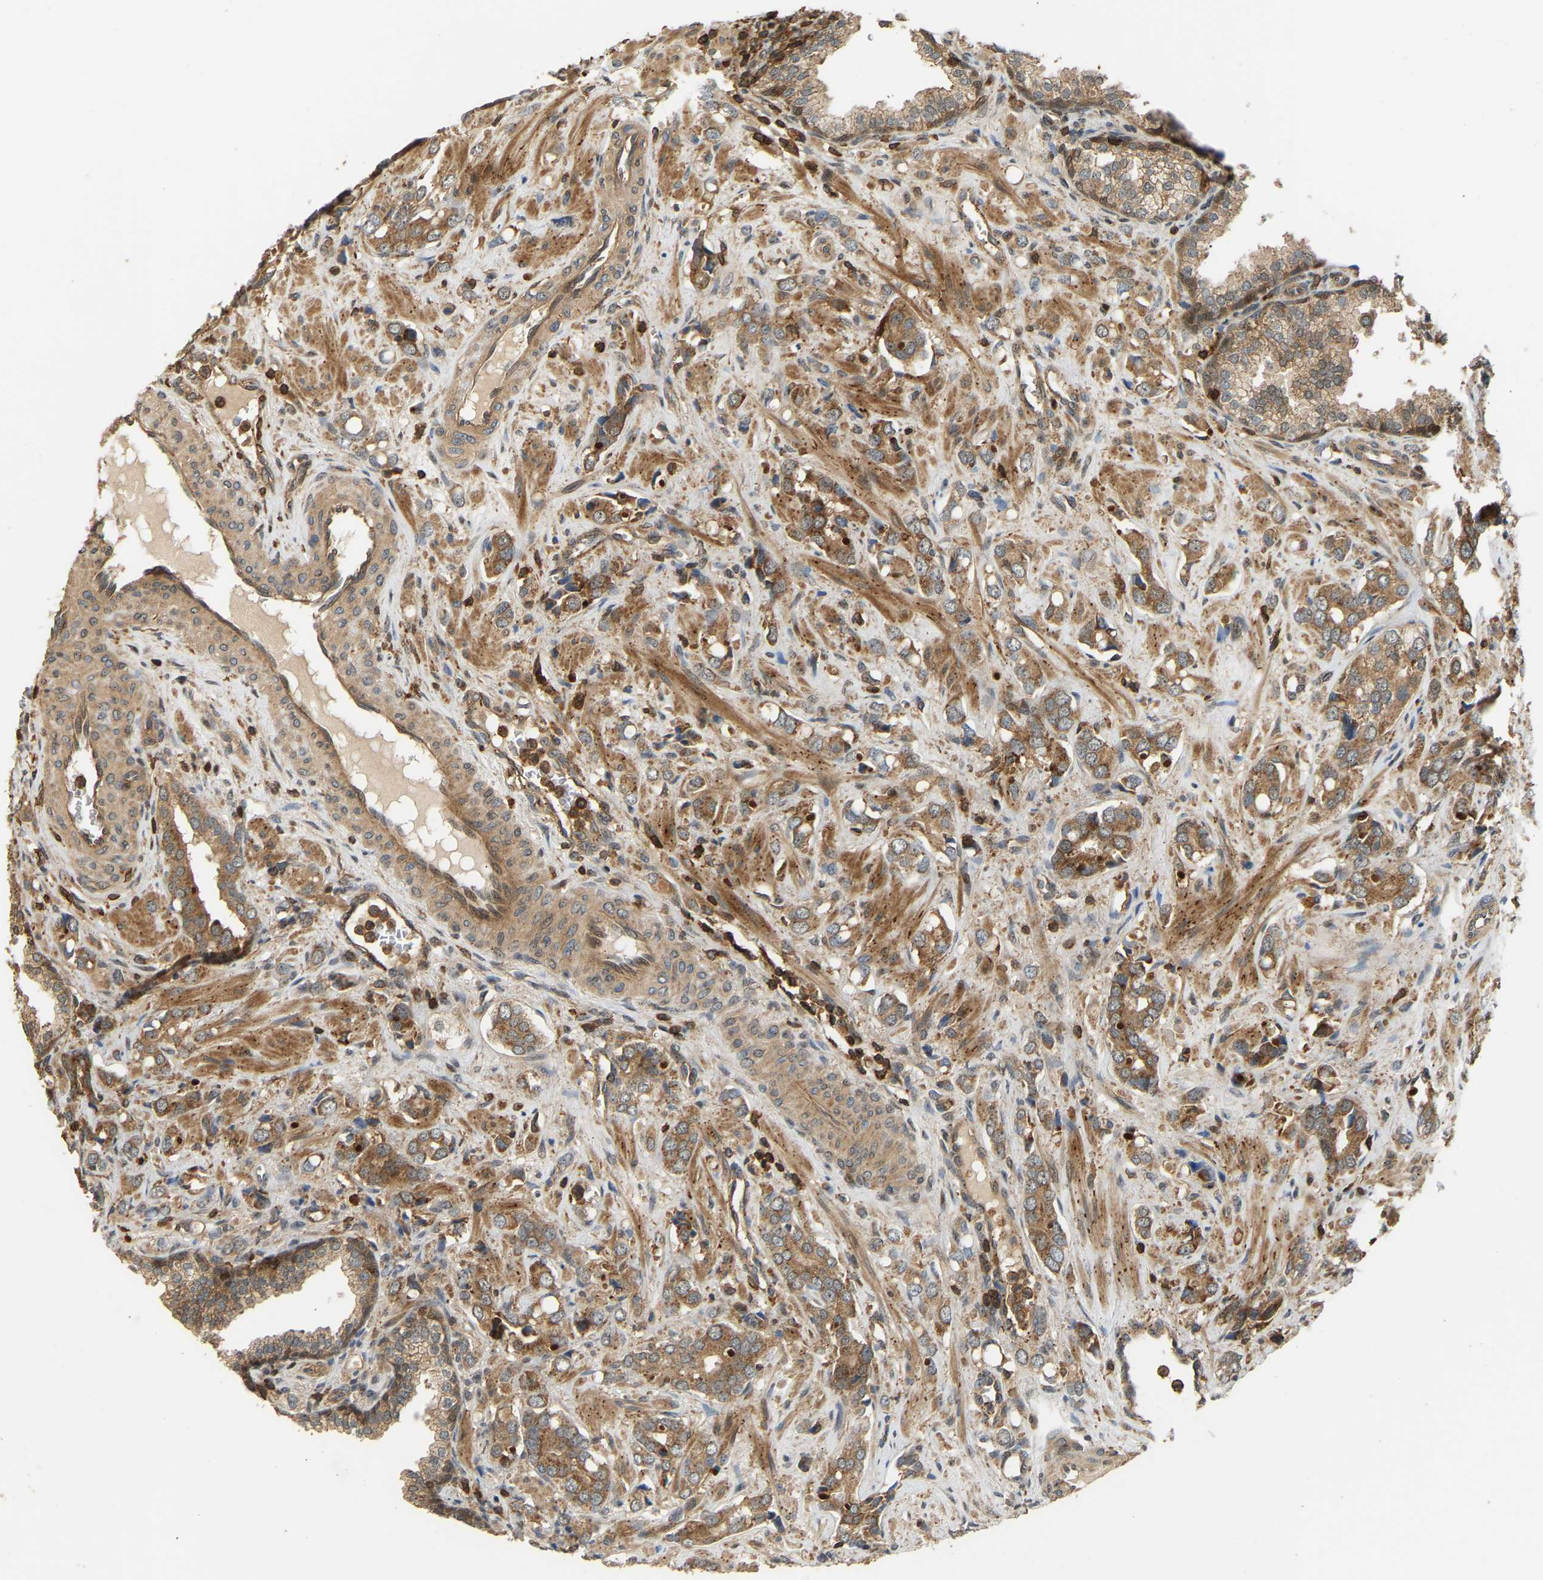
{"staining": {"intensity": "moderate", "quantity": ">75%", "location": "cytoplasmic/membranous"}, "tissue": "prostate cancer", "cell_type": "Tumor cells", "image_type": "cancer", "snomed": [{"axis": "morphology", "description": "Adenocarcinoma, High grade"}, {"axis": "topography", "description": "Prostate"}], "caption": "Moderate cytoplasmic/membranous protein expression is identified in about >75% of tumor cells in high-grade adenocarcinoma (prostate). The protein of interest is stained brown, and the nuclei are stained in blue (DAB IHC with brightfield microscopy, high magnification).", "gene": "GOPC", "patient": {"sex": "male", "age": 52}}